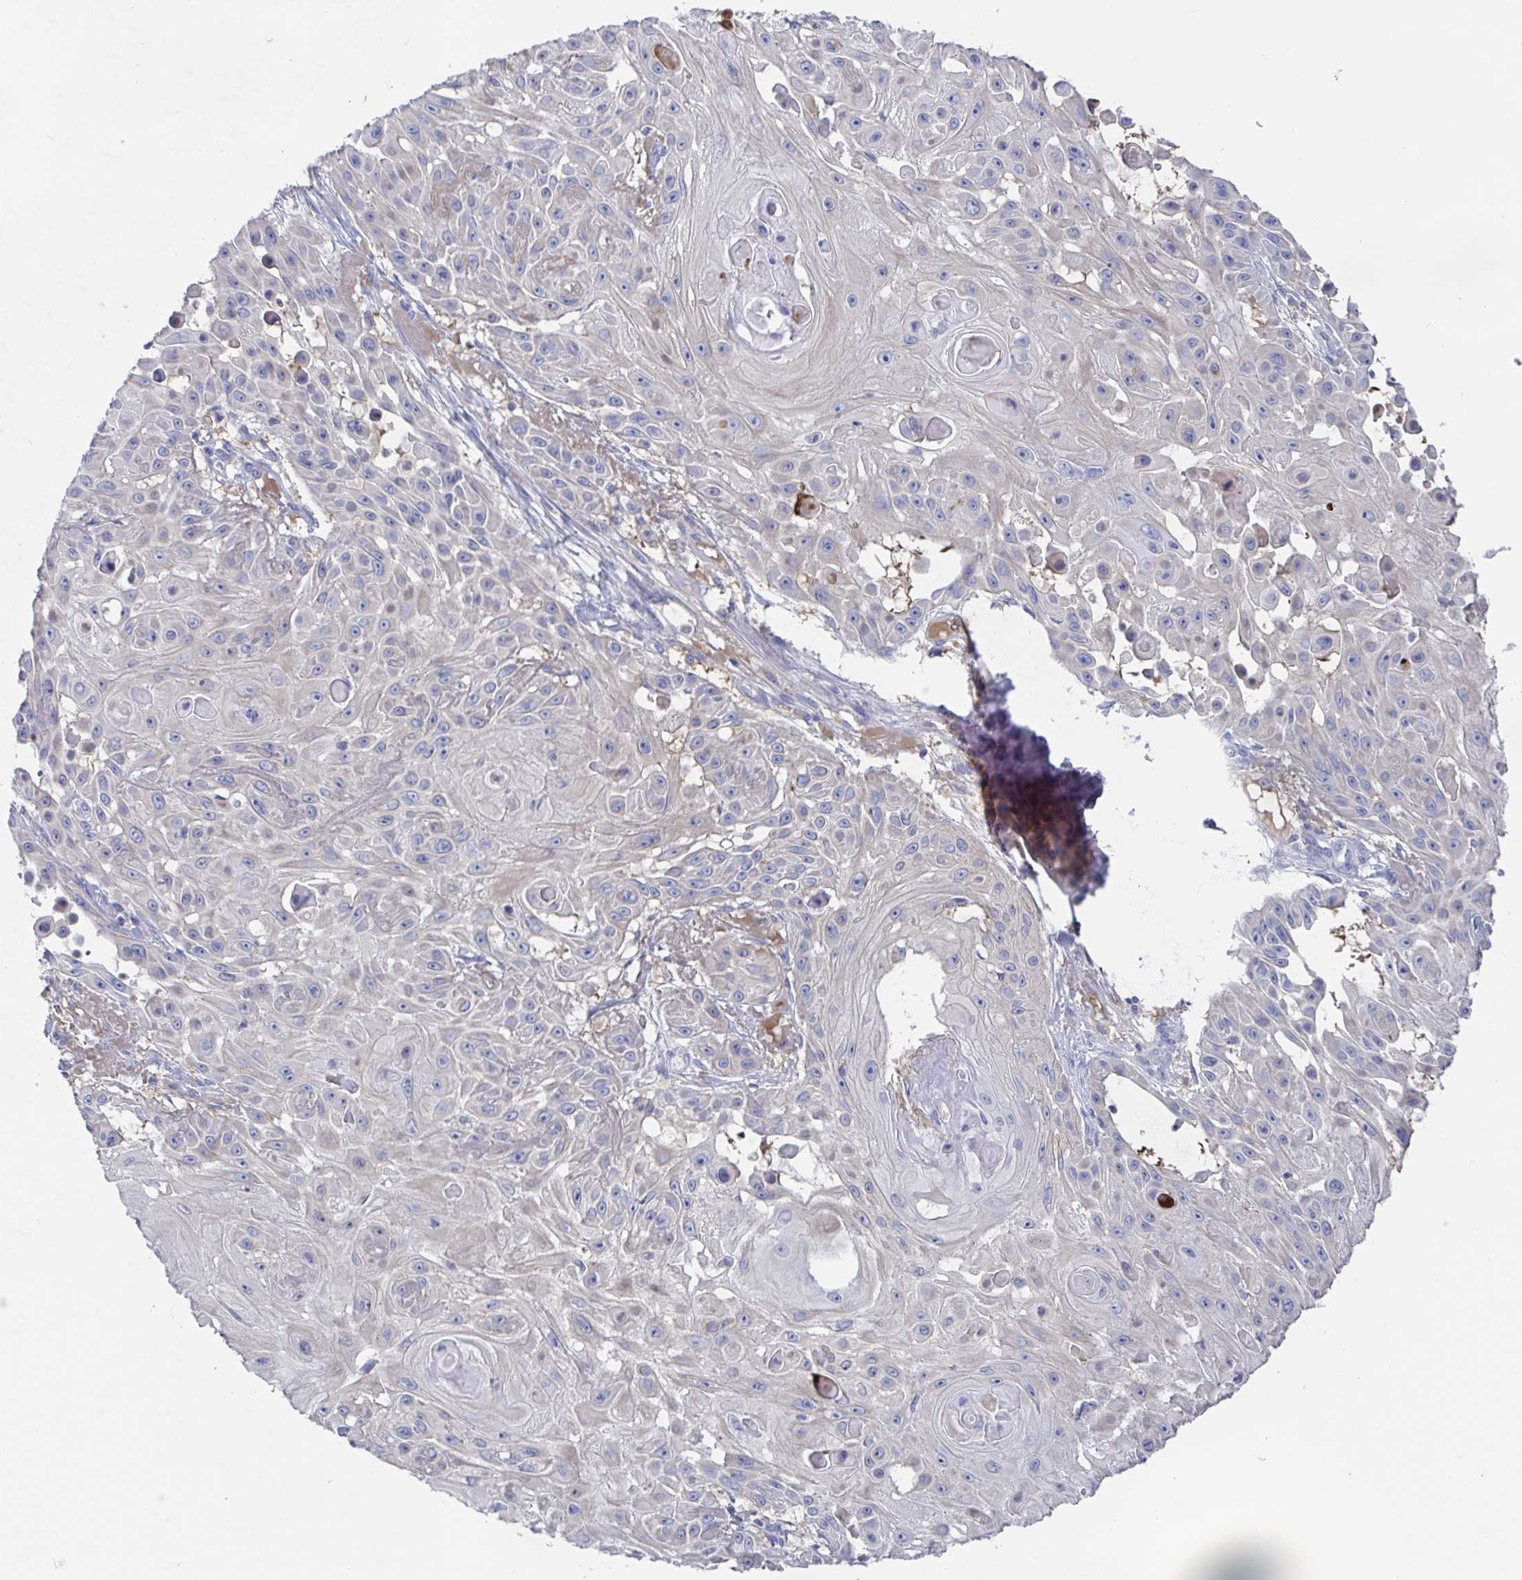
{"staining": {"intensity": "negative", "quantity": "none", "location": "none"}, "tissue": "skin cancer", "cell_type": "Tumor cells", "image_type": "cancer", "snomed": [{"axis": "morphology", "description": "Squamous cell carcinoma, NOS"}, {"axis": "topography", "description": "Skin"}], "caption": "The photomicrograph displays no significant positivity in tumor cells of squamous cell carcinoma (skin). (DAB immunohistochemistry (IHC) with hematoxylin counter stain).", "gene": "GPR148", "patient": {"sex": "male", "age": 91}}